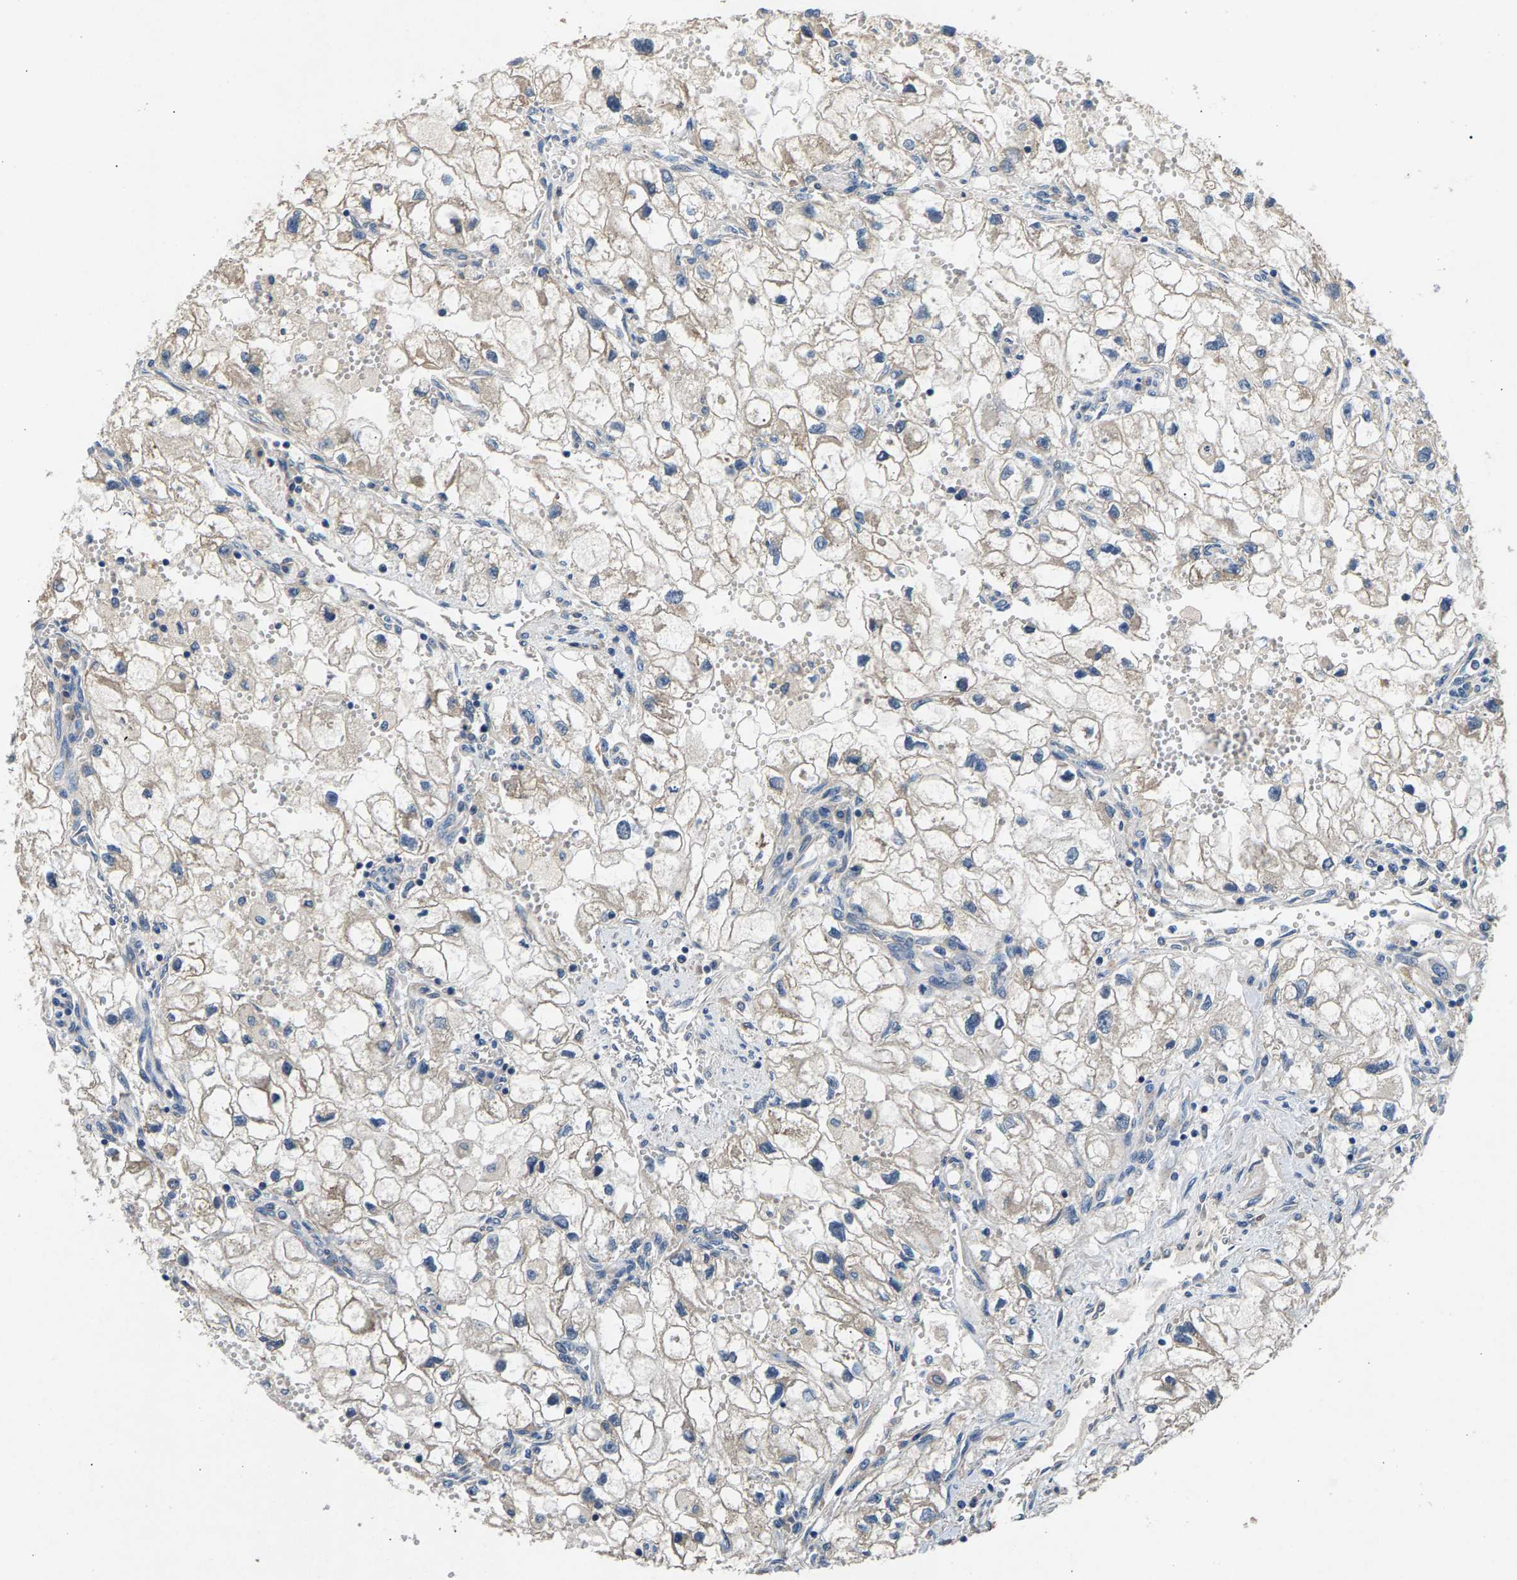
{"staining": {"intensity": "weak", "quantity": "<25%", "location": "cytoplasmic/membranous"}, "tissue": "renal cancer", "cell_type": "Tumor cells", "image_type": "cancer", "snomed": [{"axis": "morphology", "description": "Adenocarcinoma, NOS"}, {"axis": "topography", "description": "Kidney"}], "caption": "This is a histopathology image of IHC staining of renal adenocarcinoma, which shows no positivity in tumor cells. Nuclei are stained in blue.", "gene": "NT5C", "patient": {"sex": "female", "age": 70}}